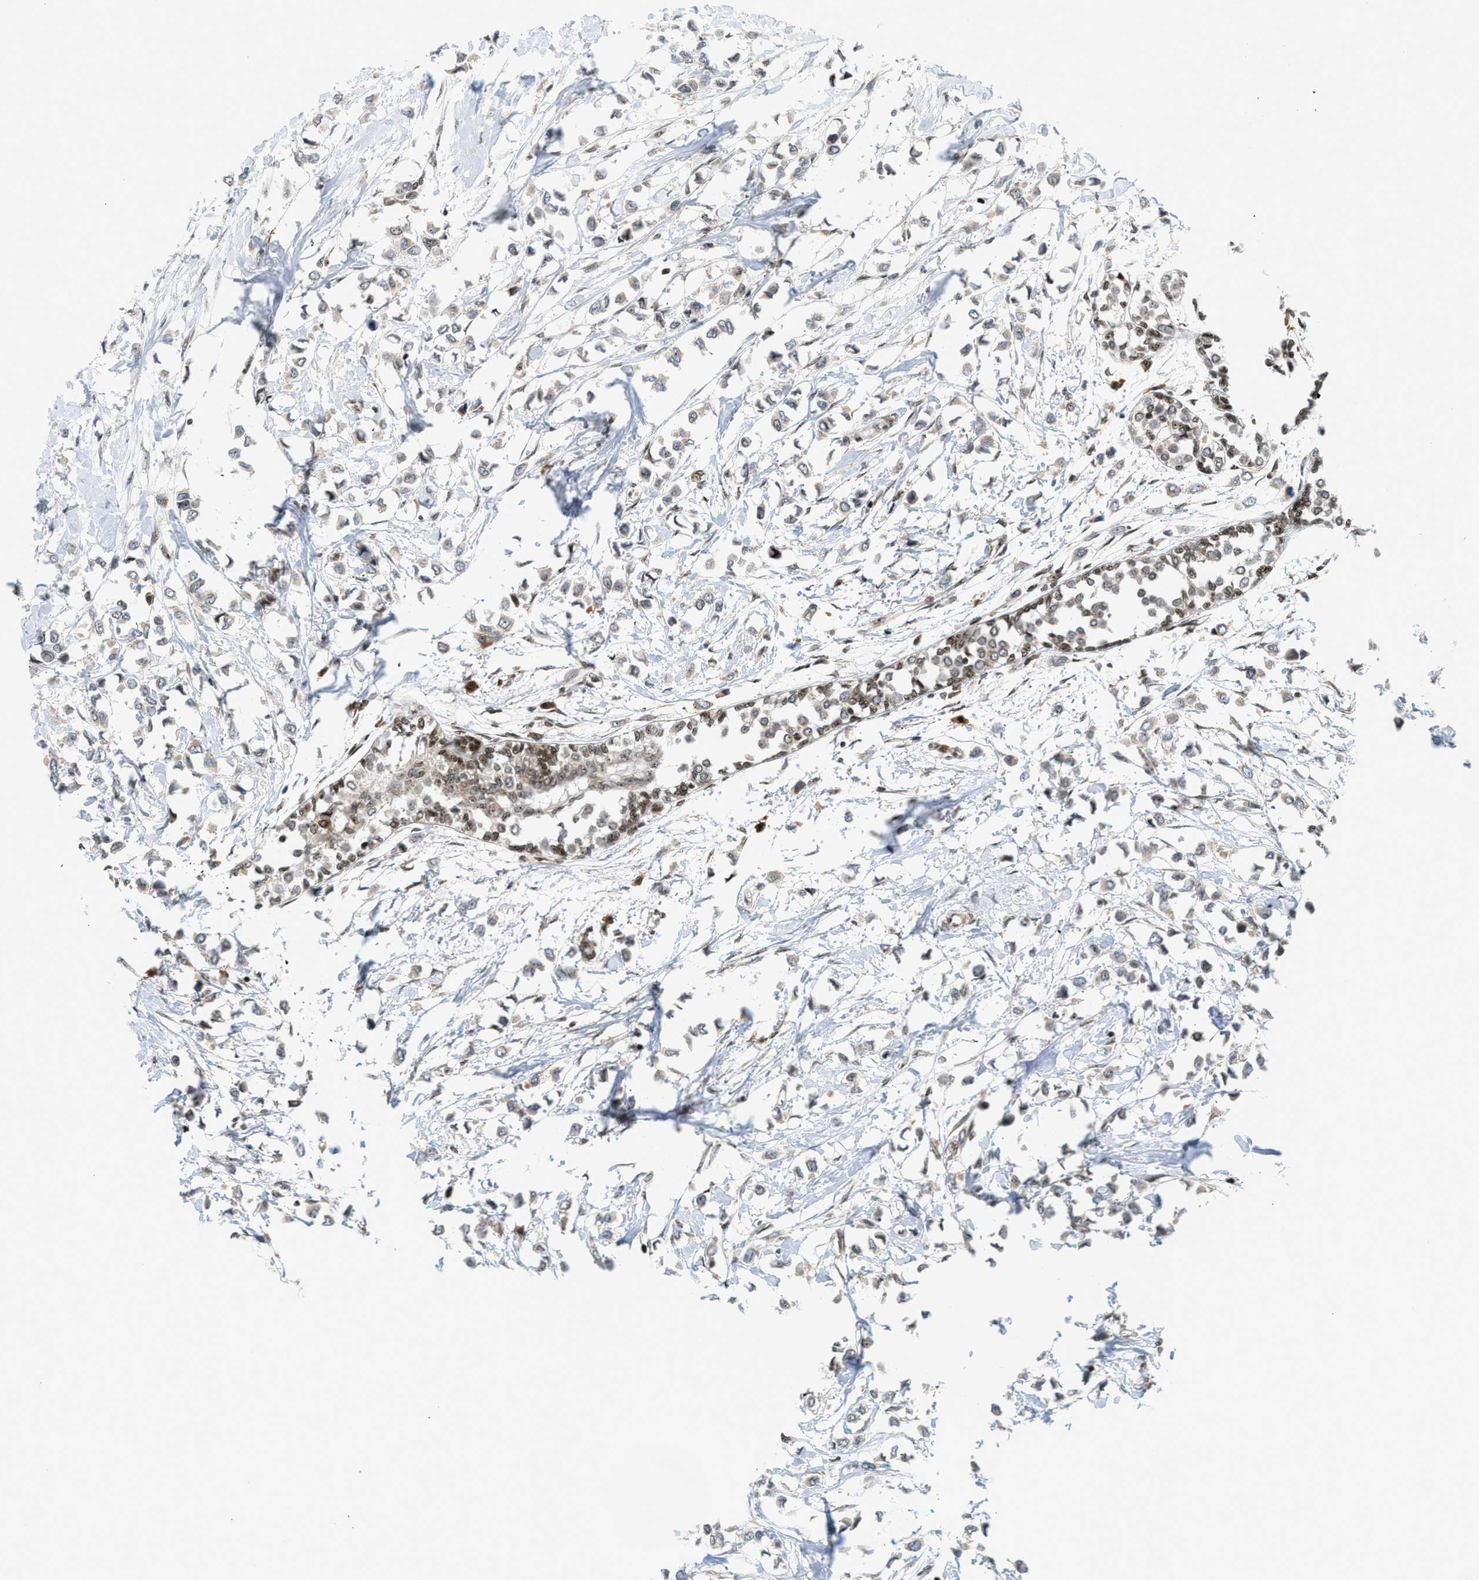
{"staining": {"intensity": "weak", "quantity": "<25%", "location": "cytoplasmic/membranous"}, "tissue": "breast cancer", "cell_type": "Tumor cells", "image_type": "cancer", "snomed": [{"axis": "morphology", "description": "Lobular carcinoma"}, {"axis": "topography", "description": "Breast"}], "caption": "A micrograph of lobular carcinoma (breast) stained for a protein reveals no brown staining in tumor cells. The staining is performed using DAB brown chromogen with nuclei counter-stained in using hematoxylin.", "gene": "ZNF22", "patient": {"sex": "female", "age": 51}}